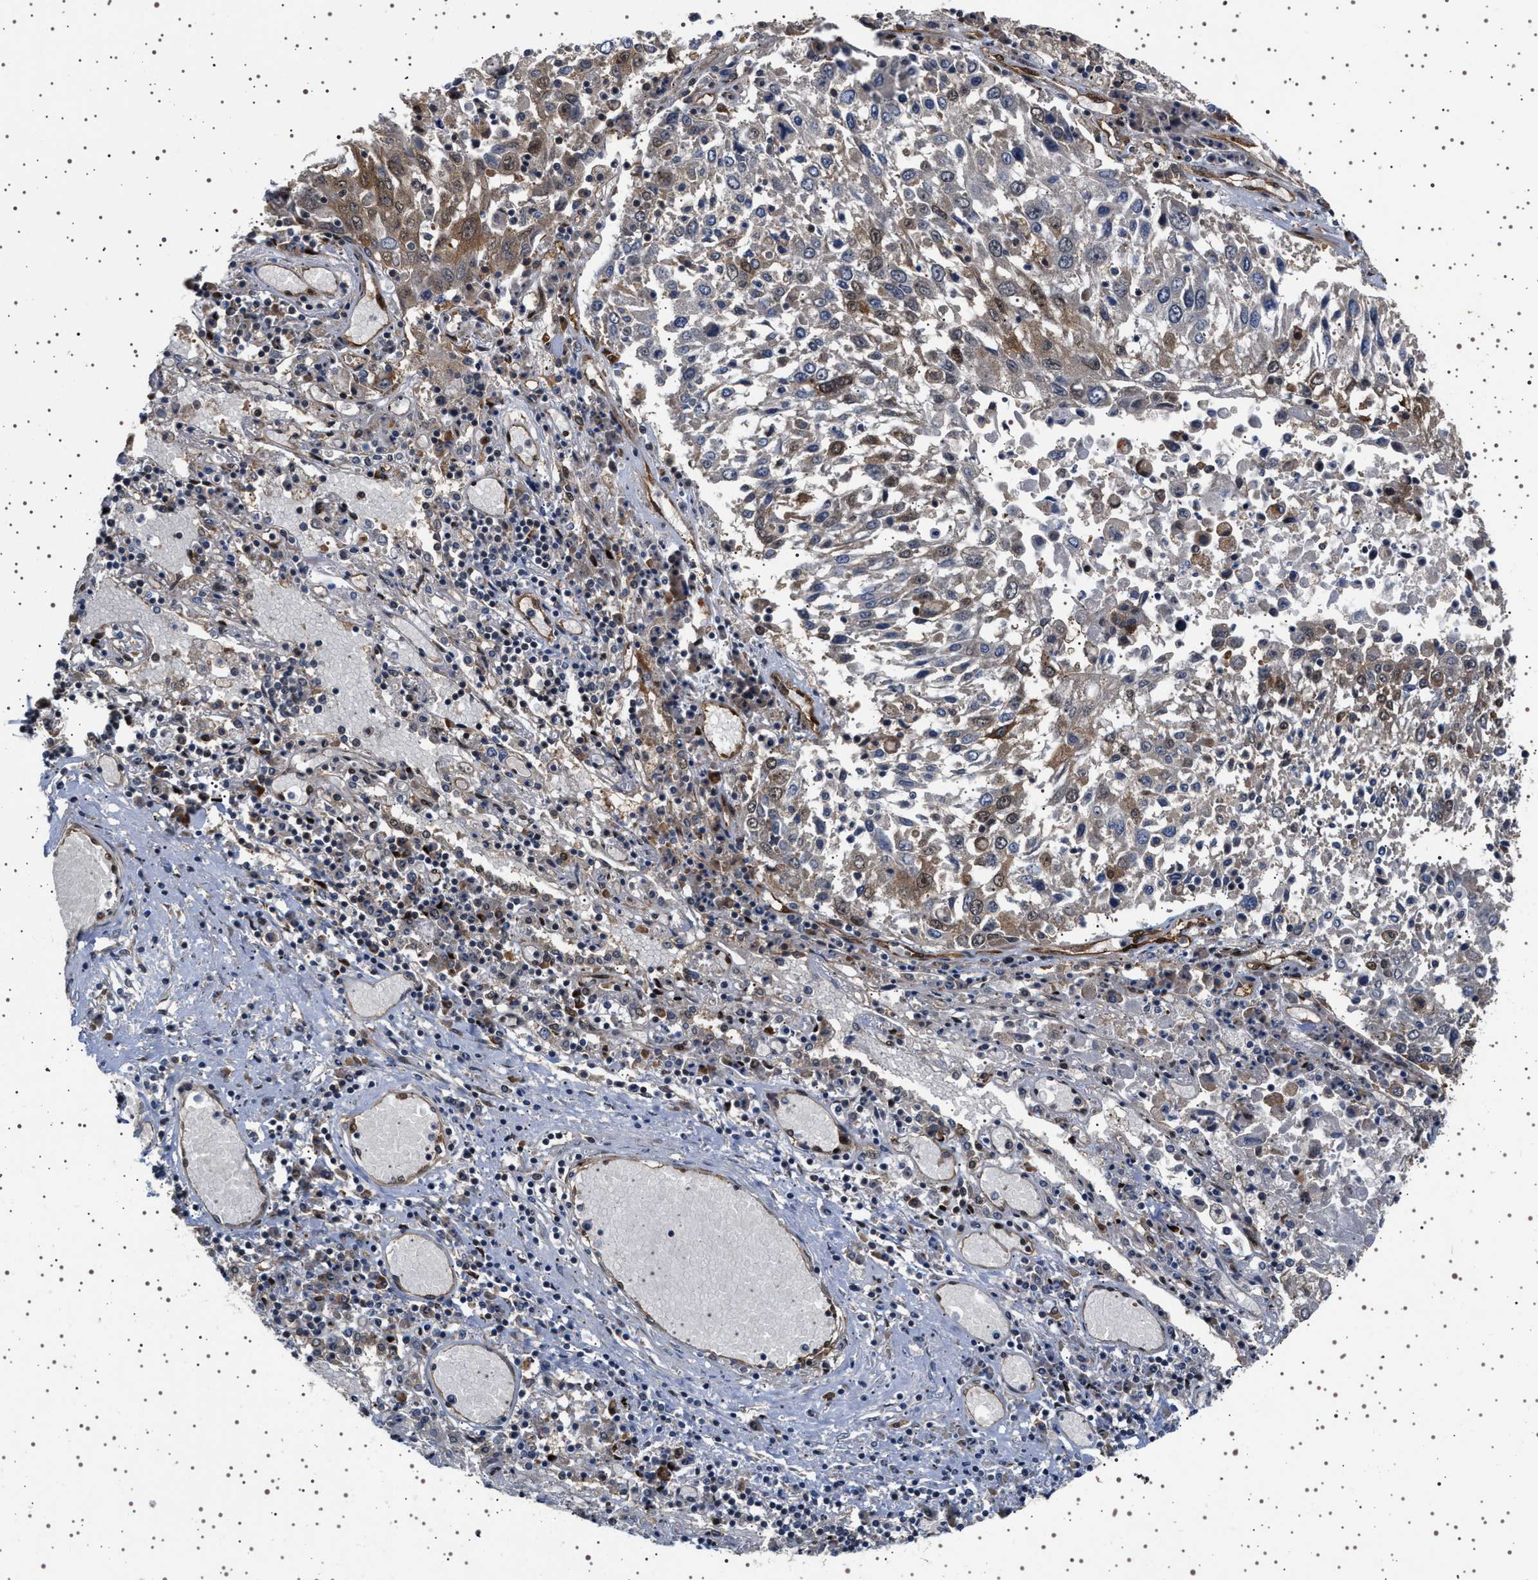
{"staining": {"intensity": "moderate", "quantity": "<25%", "location": "cytoplasmic/membranous"}, "tissue": "lung cancer", "cell_type": "Tumor cells", "image_type": "cancer", "snomed": [{"axis": "morphology", "description": "Squamous cell carcinoma, NOS"}, {"axis": "topography", "description": "Lung"}], "caption": "The immunohistochemical stain highlights moderate cytoplasmic/membranous expression in tumor cells of lung squamous cell carcinoma tissue.", "gene": "BAG3", "patient": {"sex": "male", "age": 65}}